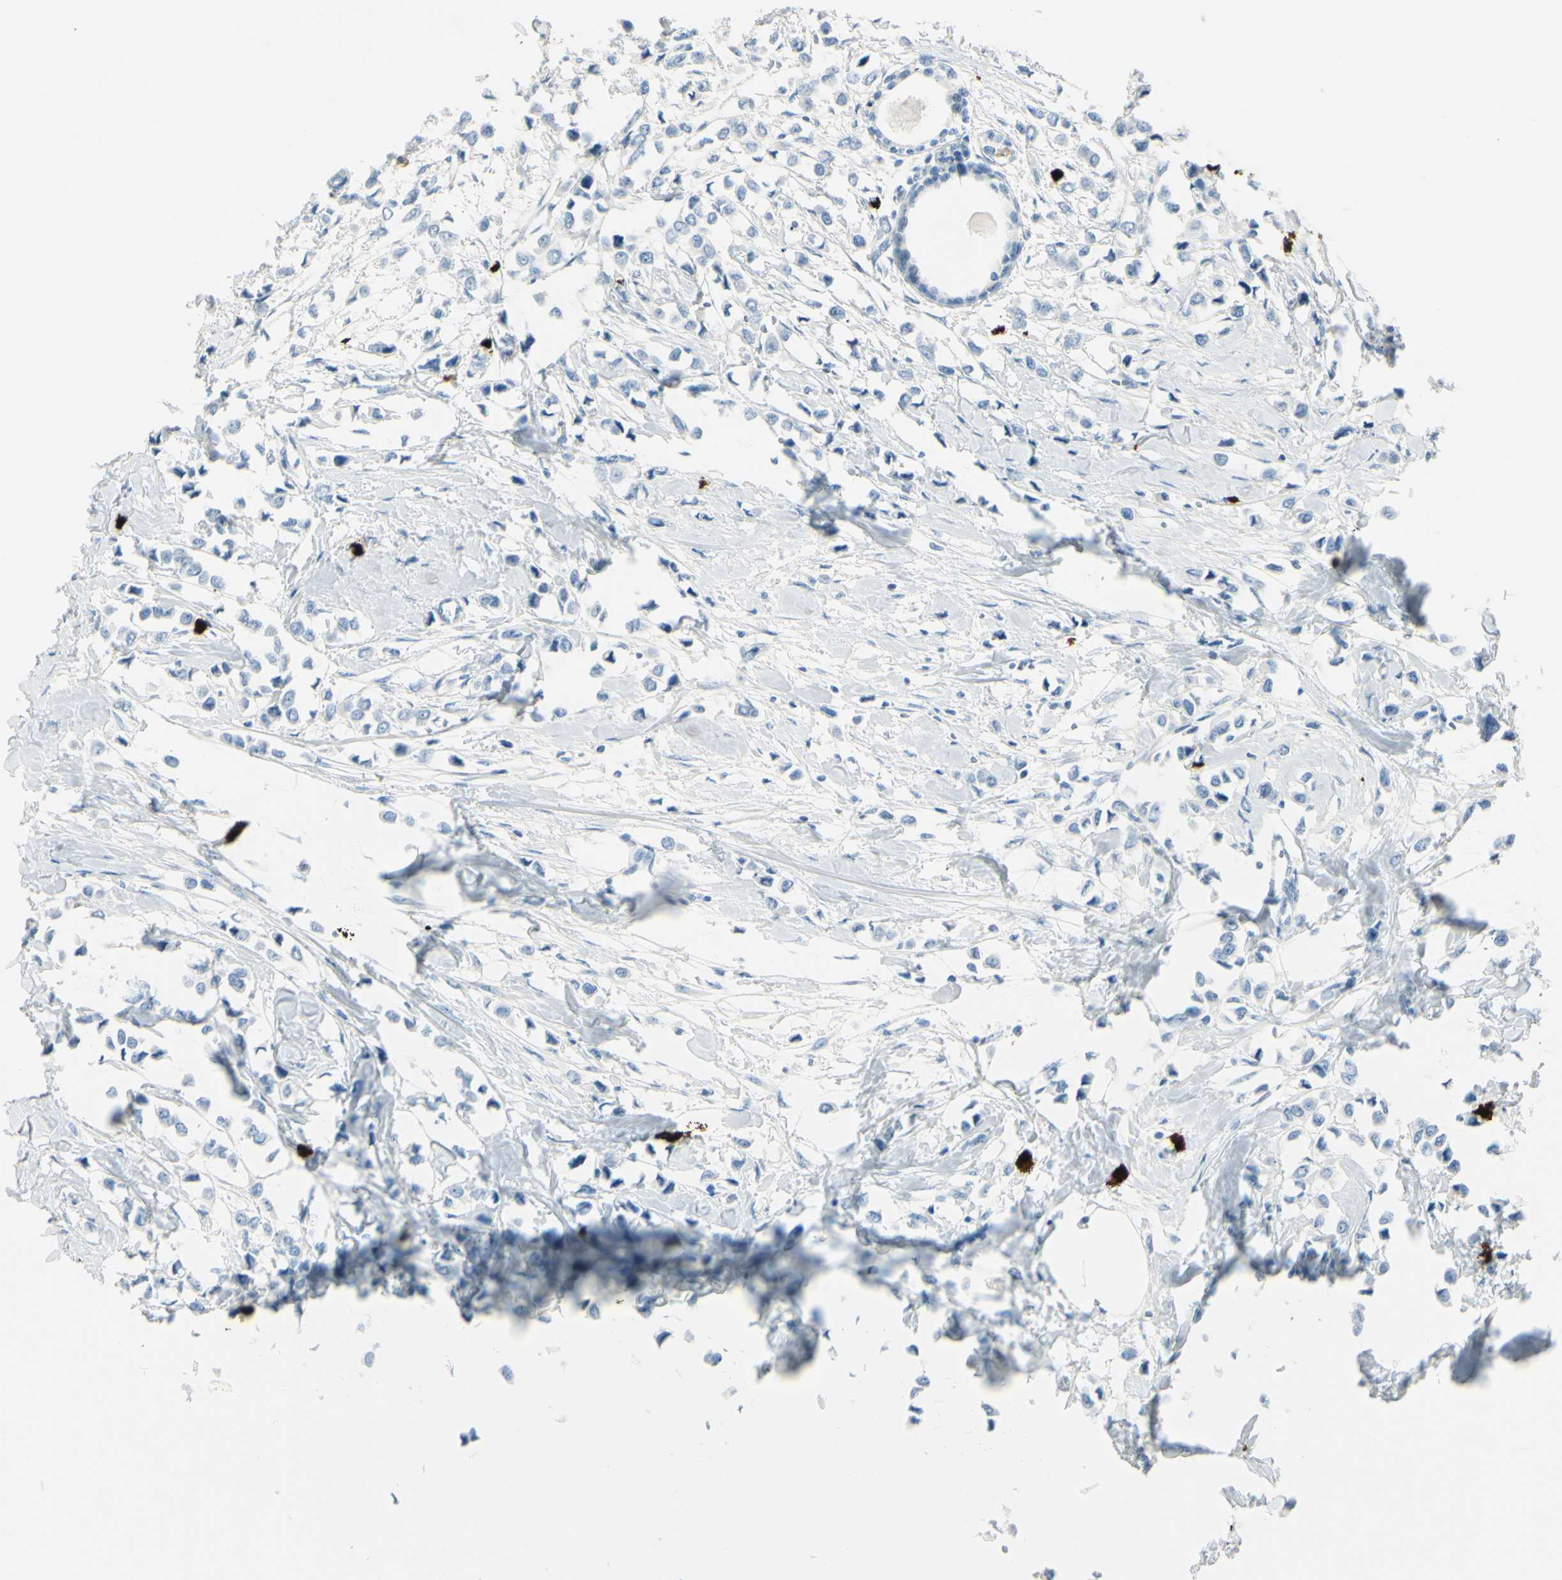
{"staining": {"intensity": "negative", "quantity": "none", "location": "none"}, "tissue": "breast cancer", "cell_type": "Tumor cells", "image_type": "cancer", "snomed": [{"axis": "morphology", "description": "Lobular carcinoma"}, {"axis": "topography", "description": "Breast"}], "caption": "IHC of breast cancer displays no staining in tumor cells. (DAB (3,3'-diaminobenzidine) immunohistochemistry with hematoxylin counter stain).", "gene": "DLG4", "patient": {"sex": "female", "age": 51}}